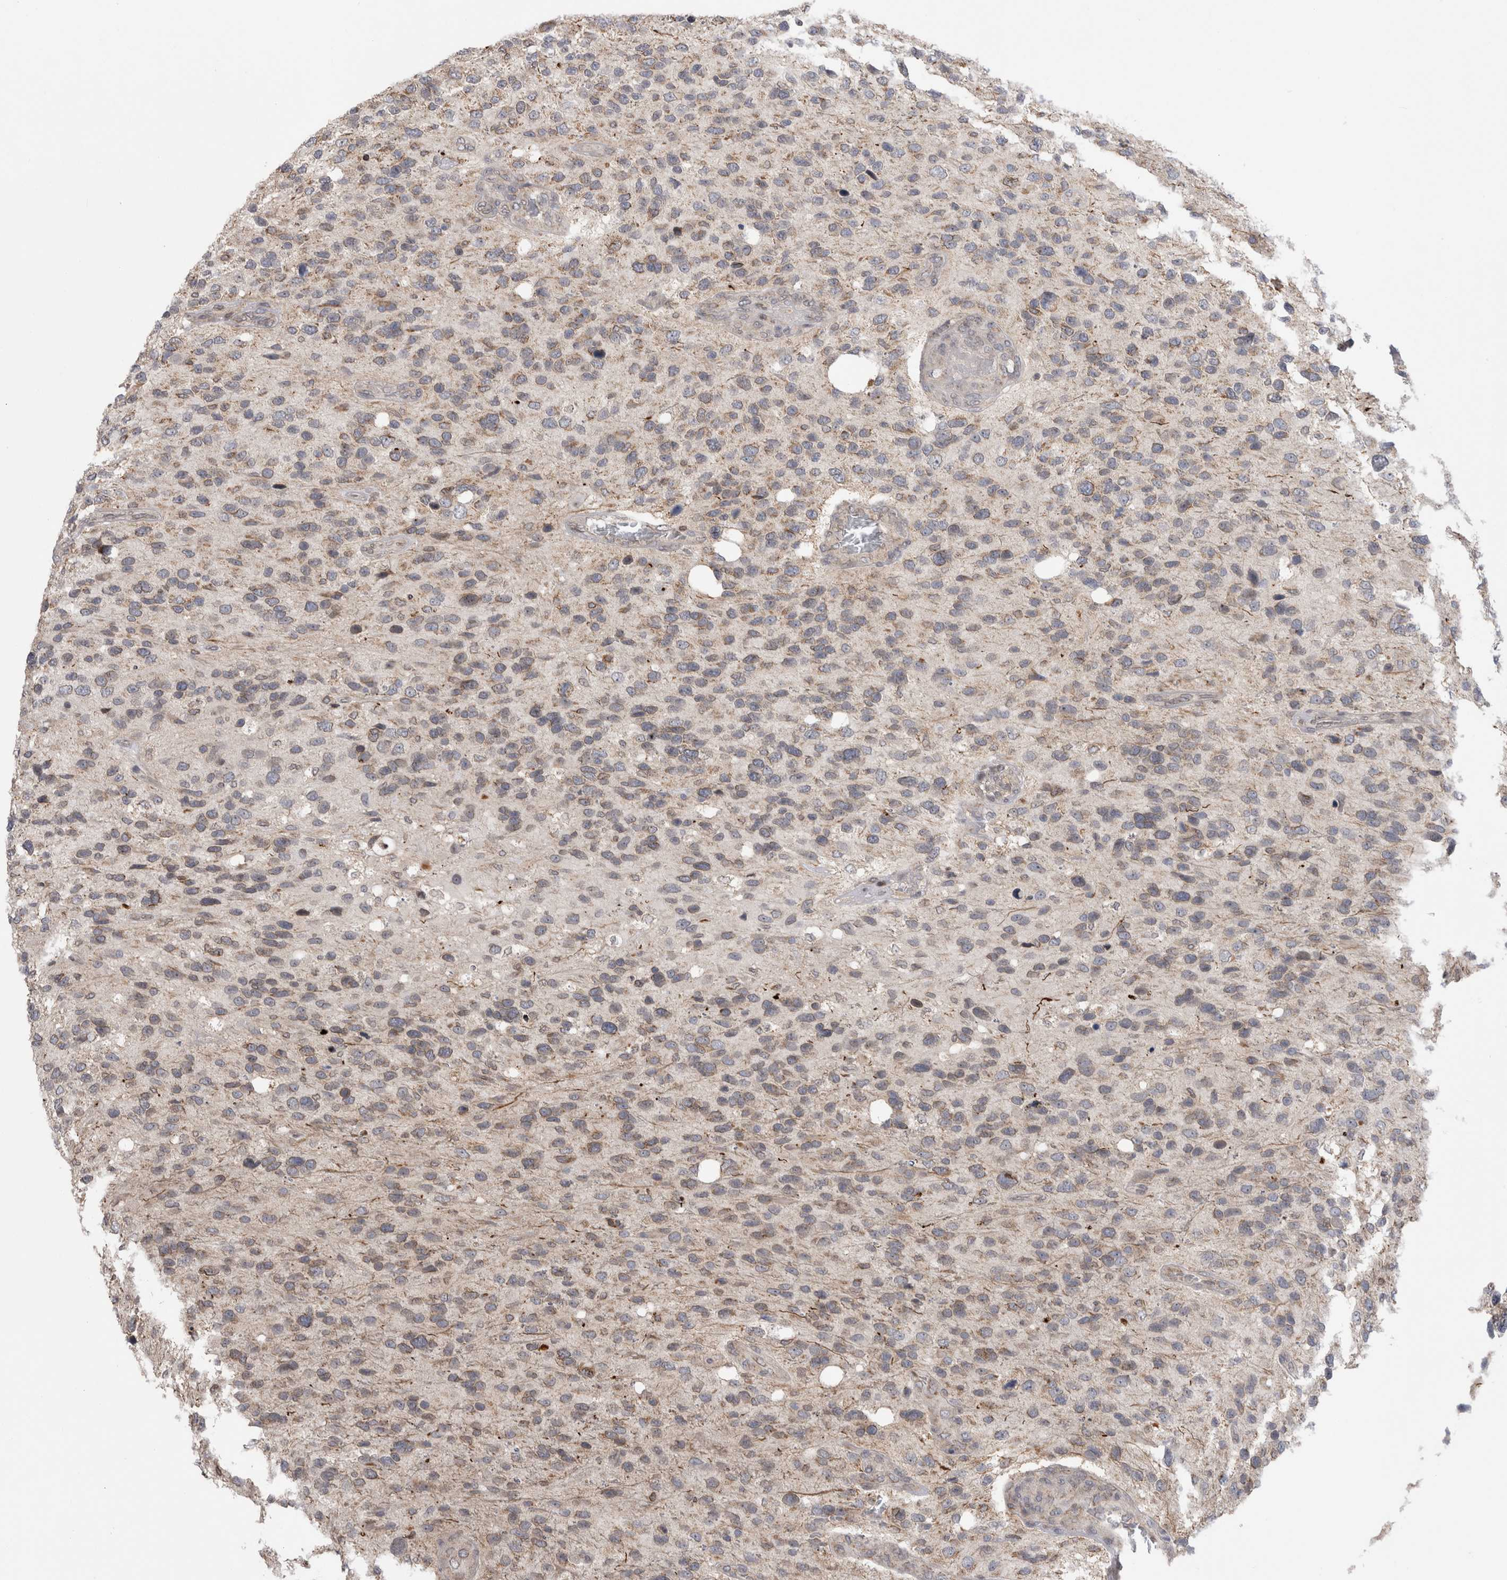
{"staining": {"intensity": "weak", "quantity": "25%-75%", "location": "cytoplasmic/membranous"}, "tissue": "glioma", "cell_type": "Tumor cells", "image_type": "cancer", "snomed": [{"axis": "morphology", "description": "Glioma, malignant, High grade"}, {"axis": "topography", "description": "Brain"}], "caption": "DAB (3,3'-diaminobenzidine) immunohistochemical staining of human glioma exhibits weak cytoplasmic/membranous protein positivity in approximately 25%-75% of tumor cells. (DAB (3,3'-diaminobenzidine) IHC, brown staining for protein, blue staining for nuclei).", "gene": "DARS2", "patient": {"sex": "female", "age": 58}}